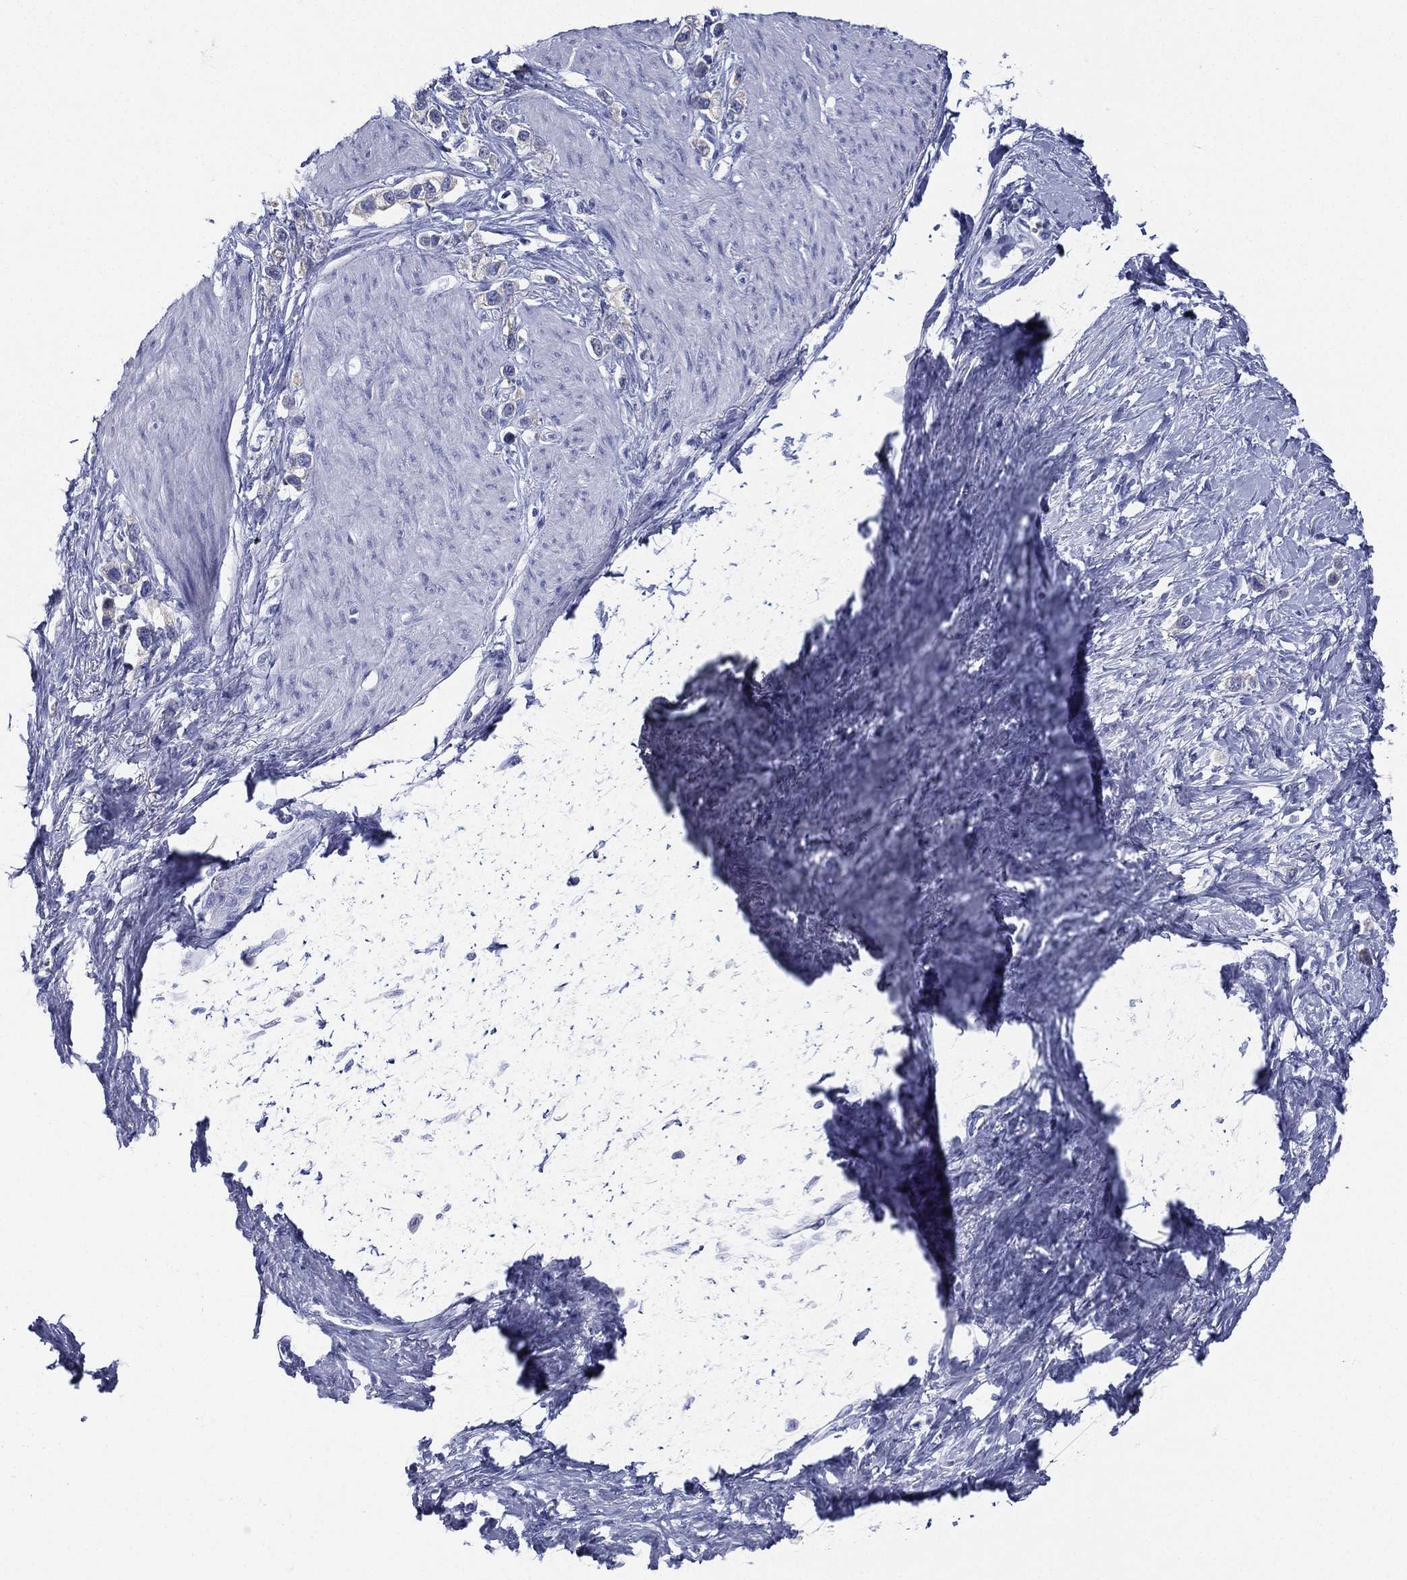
{"staining": {"intensity": "negative", "quantity": "none", "location": "none"}, "tissue": "stomach cancer", "cell_type": "Tumor cells", "image_type": "cancer", "snomed": [{"axis": "morphology", "description": "Normal tissue, NOS"}, {"axis": "morphology", "description": "Adenocarcinoma, NOS"}, {"axis": "morphology", "description": "Adenocarcinoma, High grade"}, {"axis": "topography", "description": "Stomach, upper"}, {"axis": "topography", "description": "Stomach"}], "caption": "High magnification brightfield microscopy of stomach cancer stained with DAB (brown) and counterstained with hematoxylin (blue): tumor cells show no significant staining. (IHC, brightfield microscopy, high magnification).", "gene": "RSPH4A", "patient": {"sex": "female", "age": 65}}